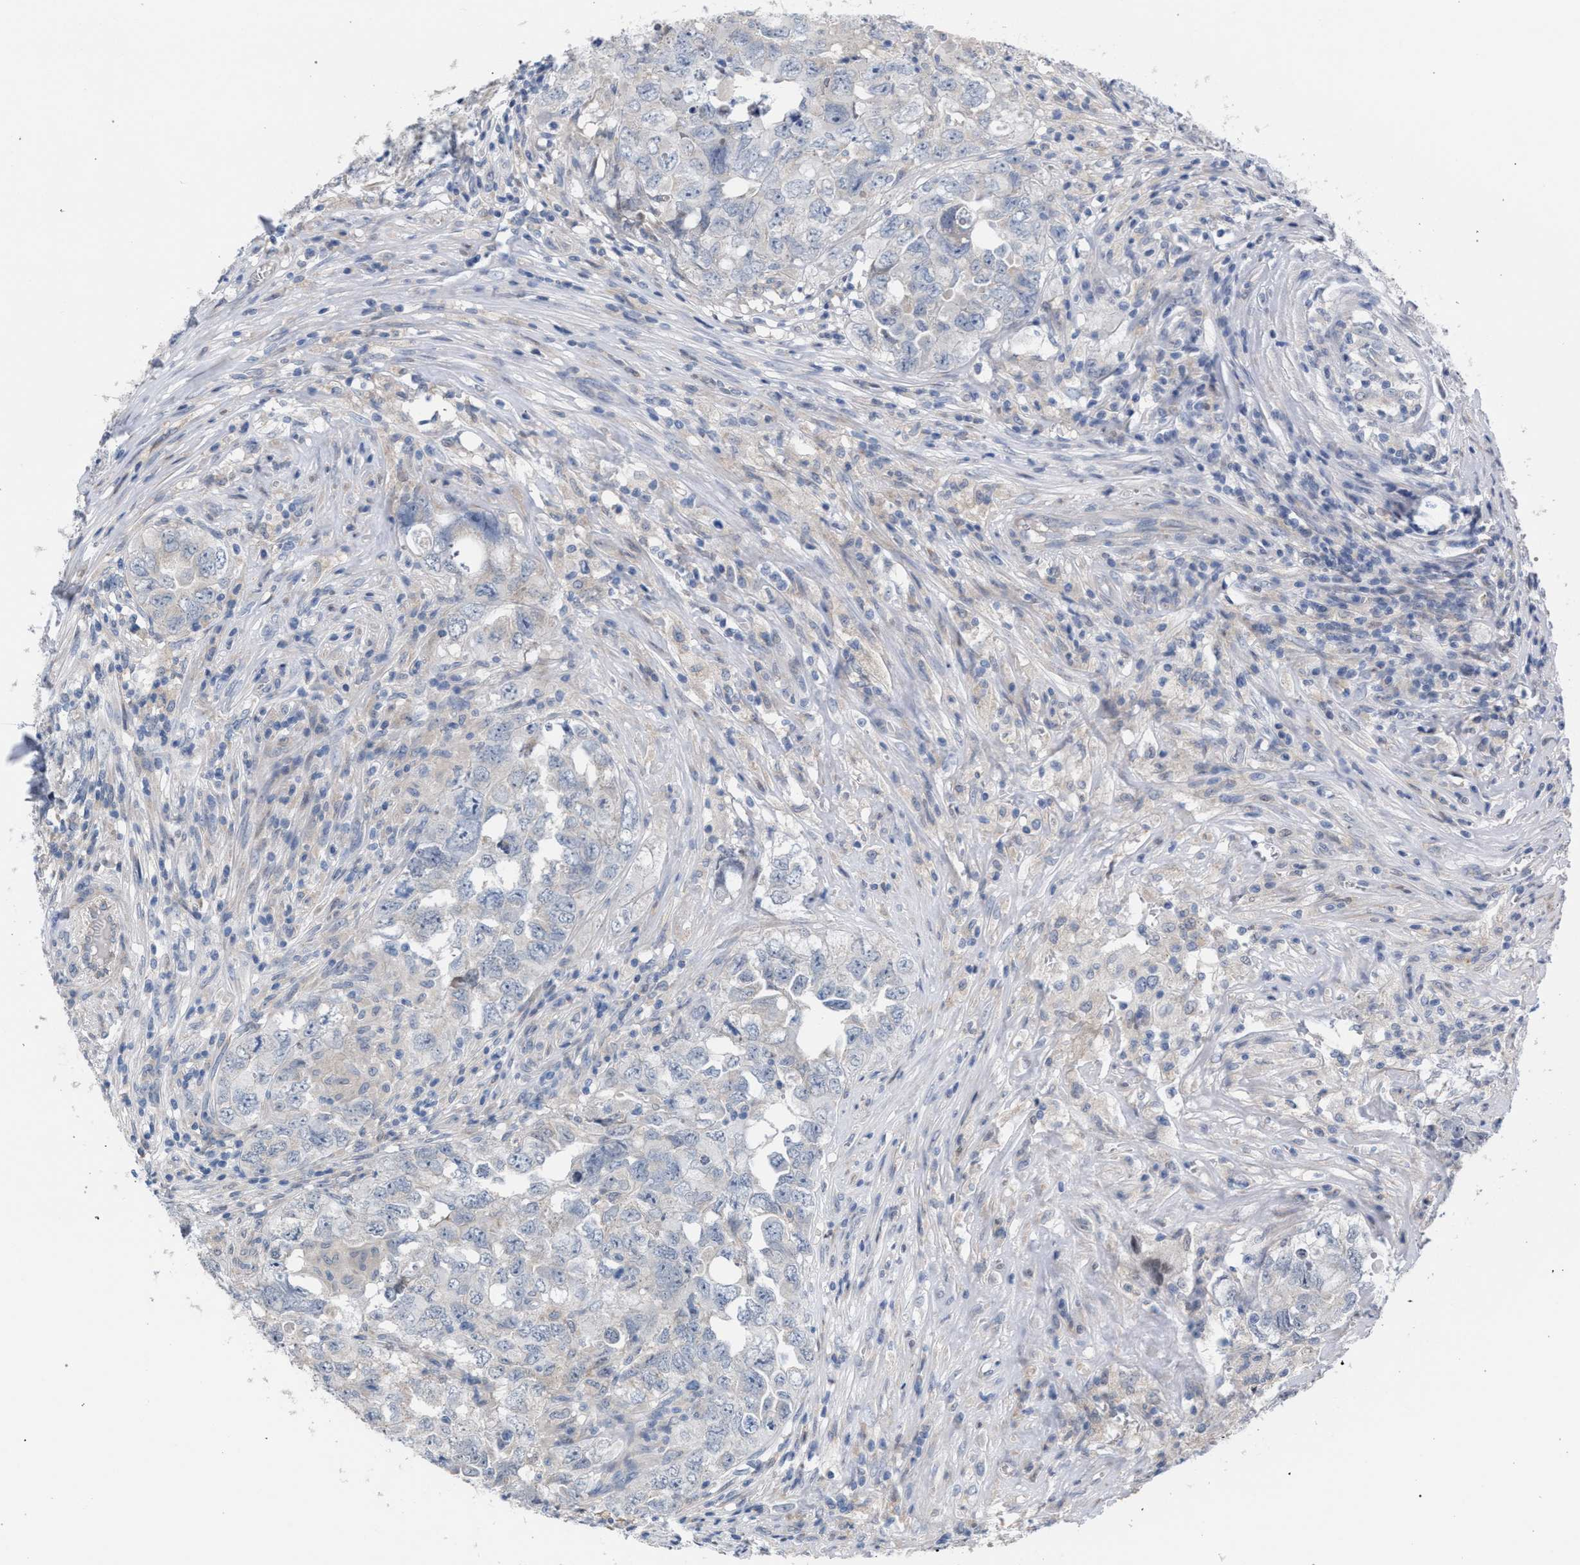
{"staining": {"intensity": "negative", "quantity": "none", "location": "none"}, "tissue": "testis cancer", "cell_type": "Tumor cells", "image_type": "cancer", "snomed": [{"axis": "morphology", "description": "Seminoma, NOS"}, {"axis": "morphology", "description": "Carcinoma, Embryonal, NOS"}, {"axis": "topography", "description": "Testis"}], "caption": "Protein analysis of seminoma (testis) demonstrates no significant expression in tumor cells.", "gene": "RNF135", "patient": {"sex": "male", "age": 43}}